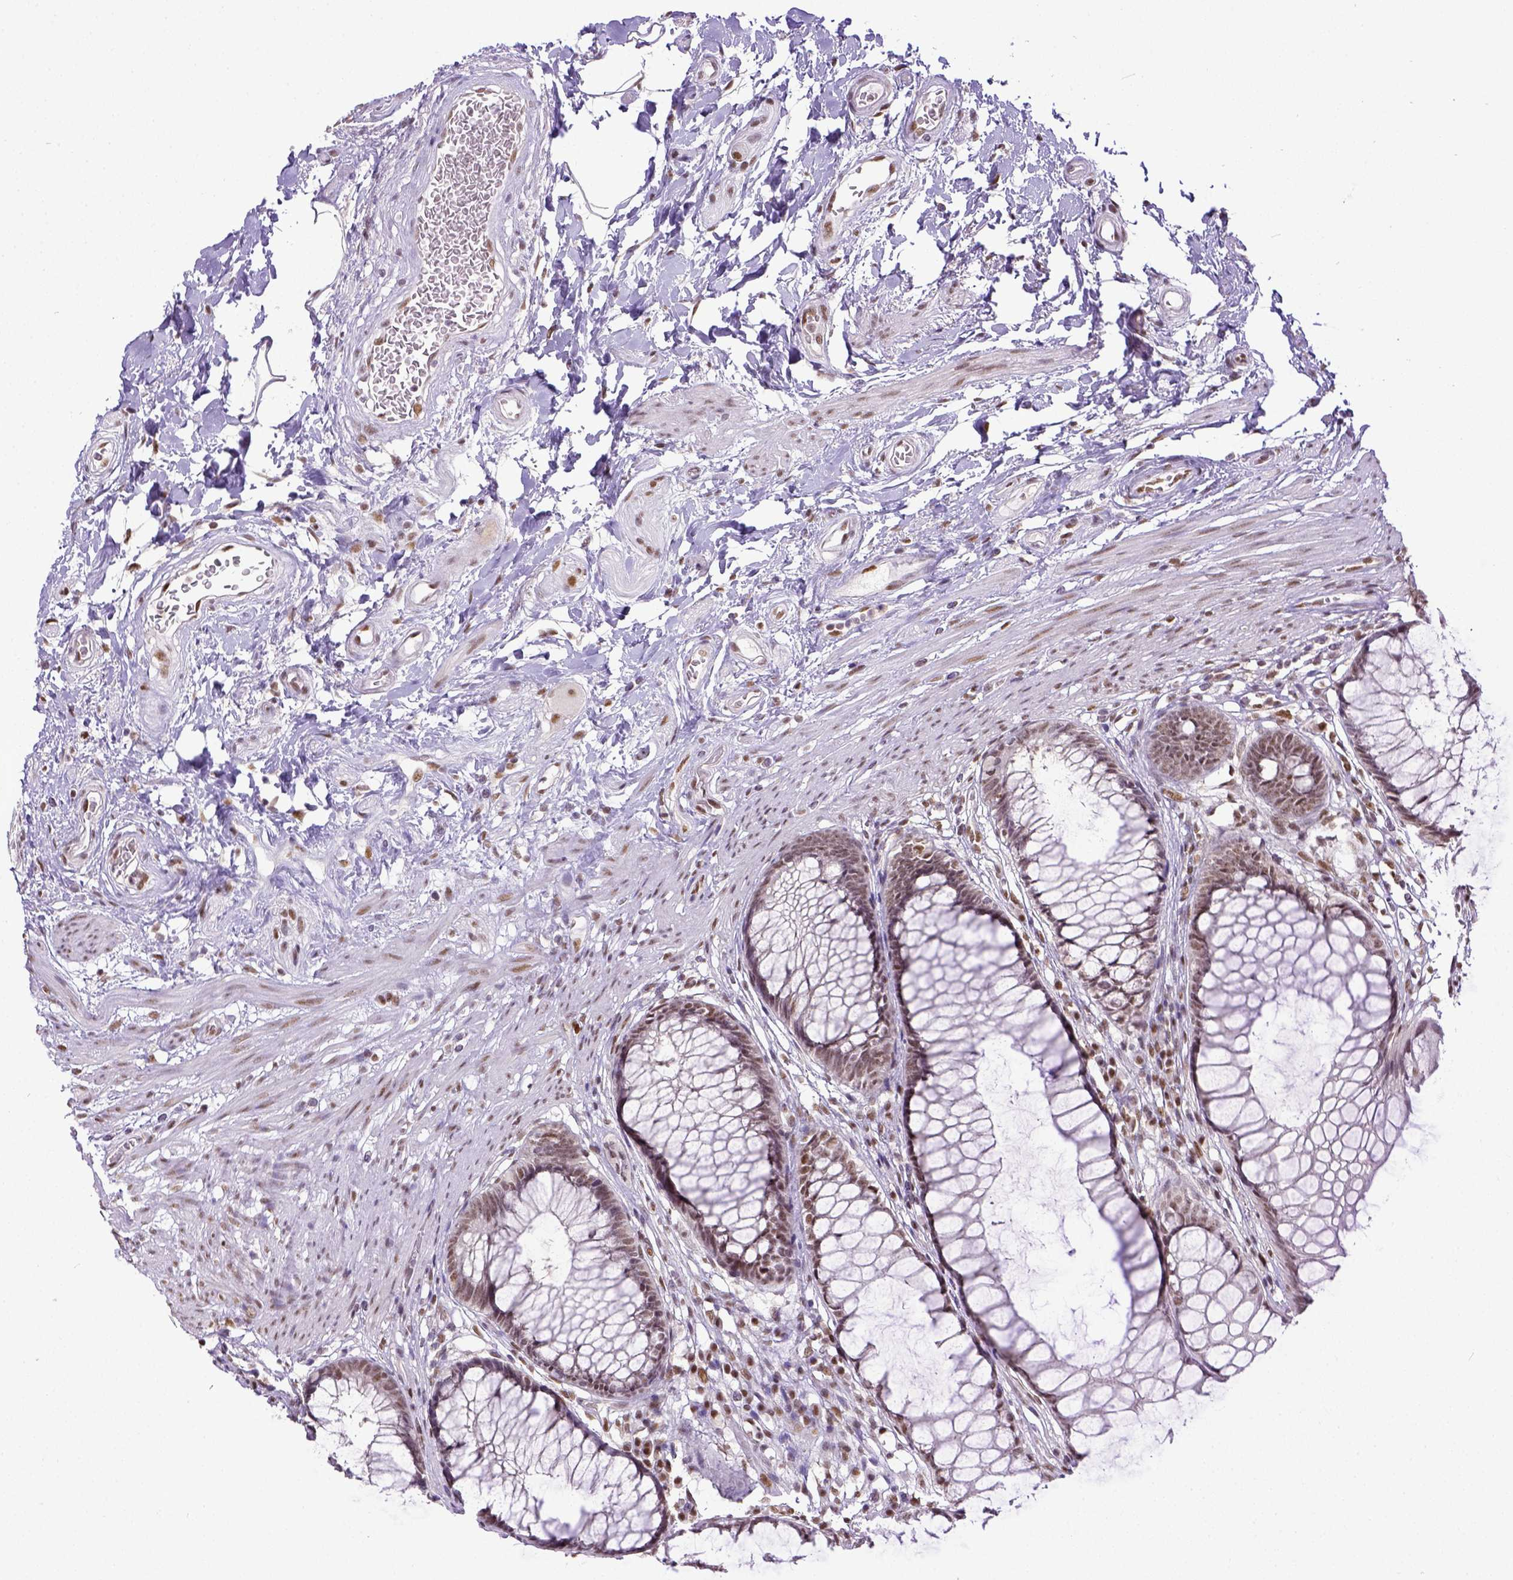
{"staining": {"intensity": "moderate", "quantity": ">75%", "location": "nuclear"}, "tissue": "rectum", "cell_type": "Glandular cells", "image_type": "normal", "snomed": [{"axis": "morphology", "description": "Normal tissue, NOS"}, {"axis": "topography", "description": "Smooth muscle"}, {"axis": "topography", "description": "Rectum"}], "caption": "Immunohistochemistry (IHC) (DAB) staining of benign rectum exhibits moderate nuclear protein staining in approximately >75% of glandular cells. Immunohistochemistry (IHC) stains the protein of interest in brown and the nuclei are stained blue.", "gene": "ERCC1", "patient": {"sex": "male", "age": 53}}